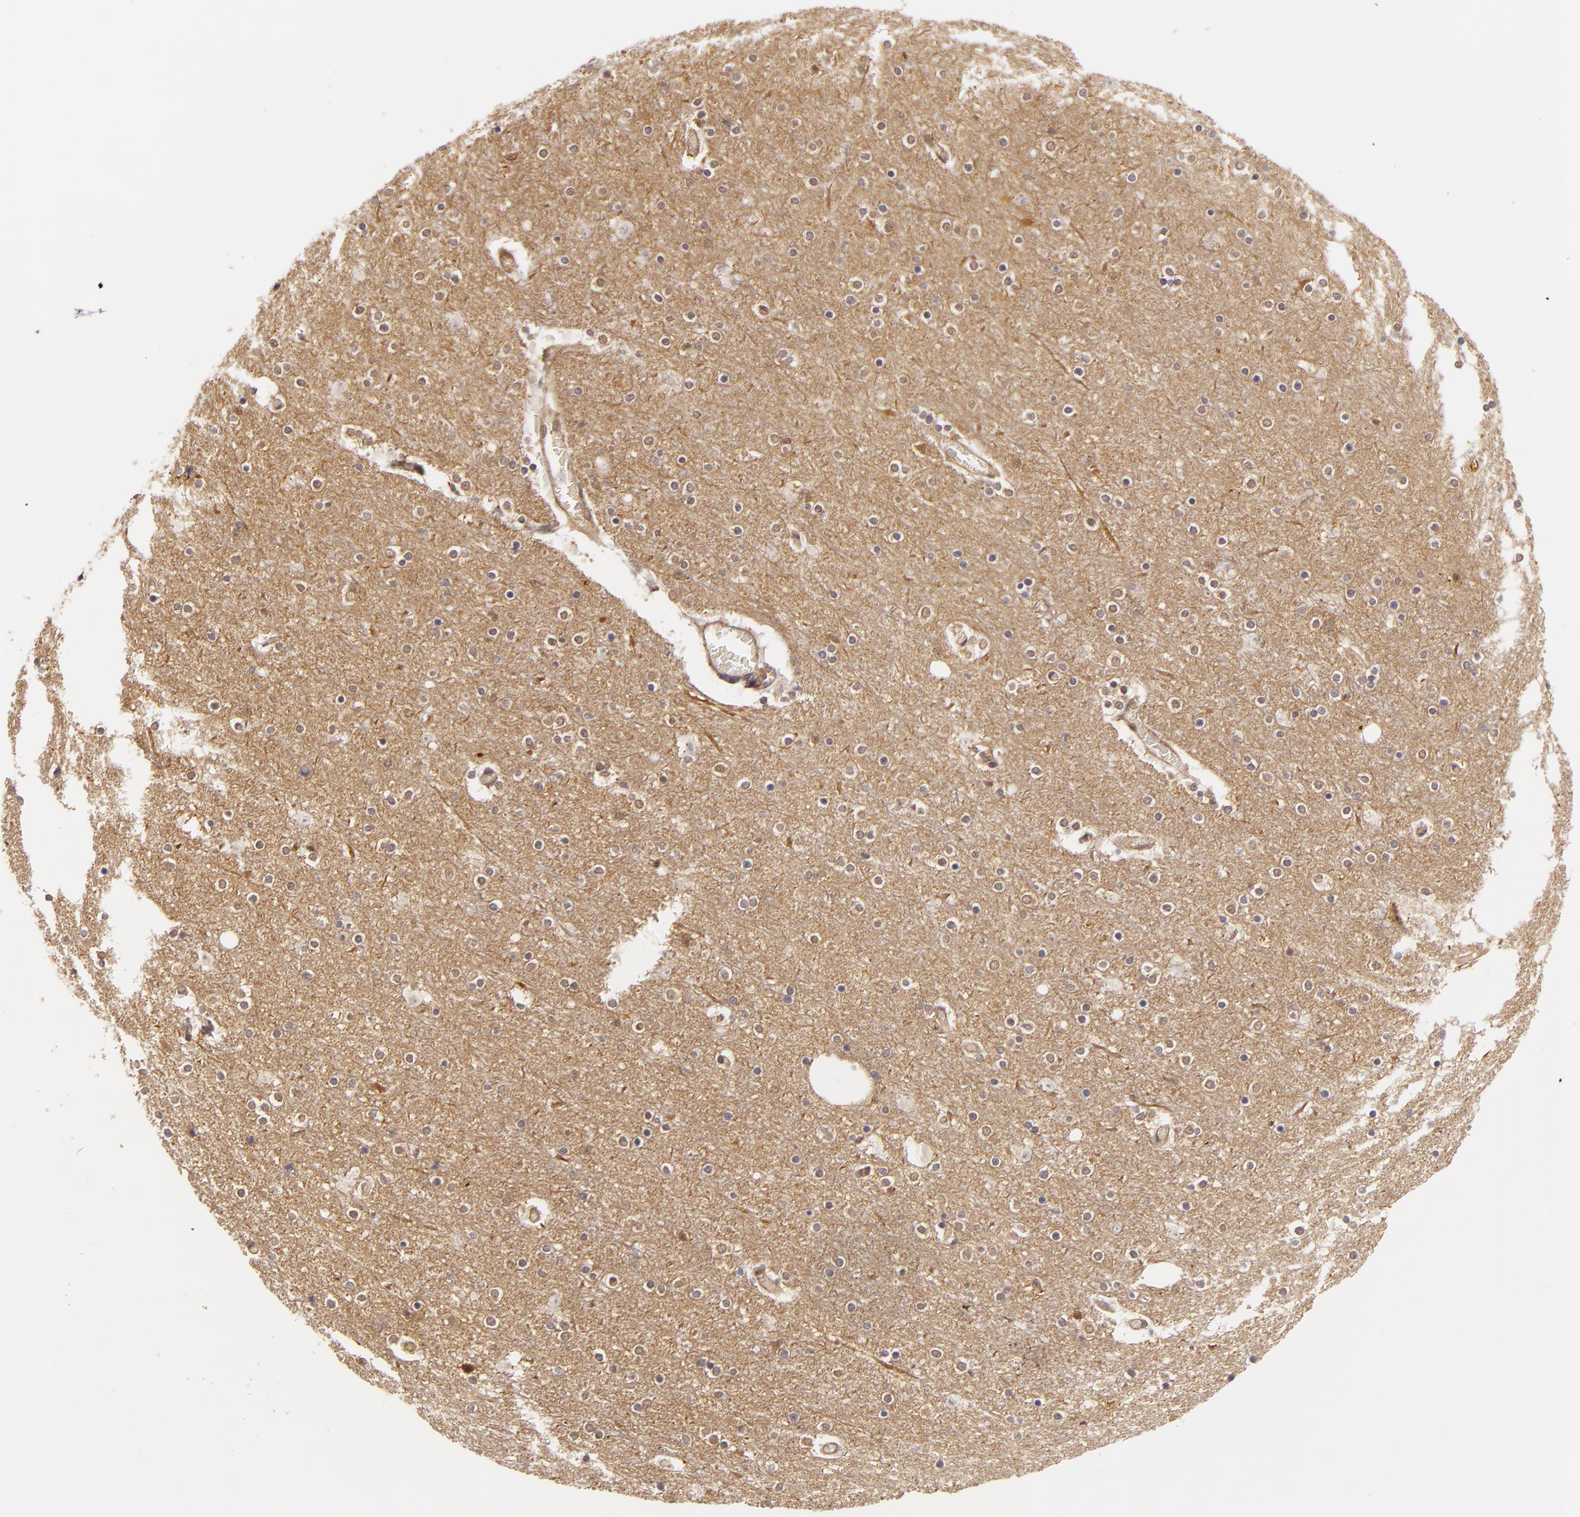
{"staining": {"intensity": "moderate", "quantity": ">75%", "location": "cytoplasmic/membranous"}, "tissue": "cerebral cortex", "cell_type": "Endothelial cells", "image_type": "normal", "snomed": [{"axis": "morphology", "description": "Normal tissue, NOS"}, {"axis": "topography", "description": "Cerebral cortex"}], "caption": "Moderate cytoplasmic/membranous expression is present in about >75% of endothelial cells in unremarkable cerebral cortex.", "gene": "TOM1", "patient": {"sex": "female", "age": 54}}